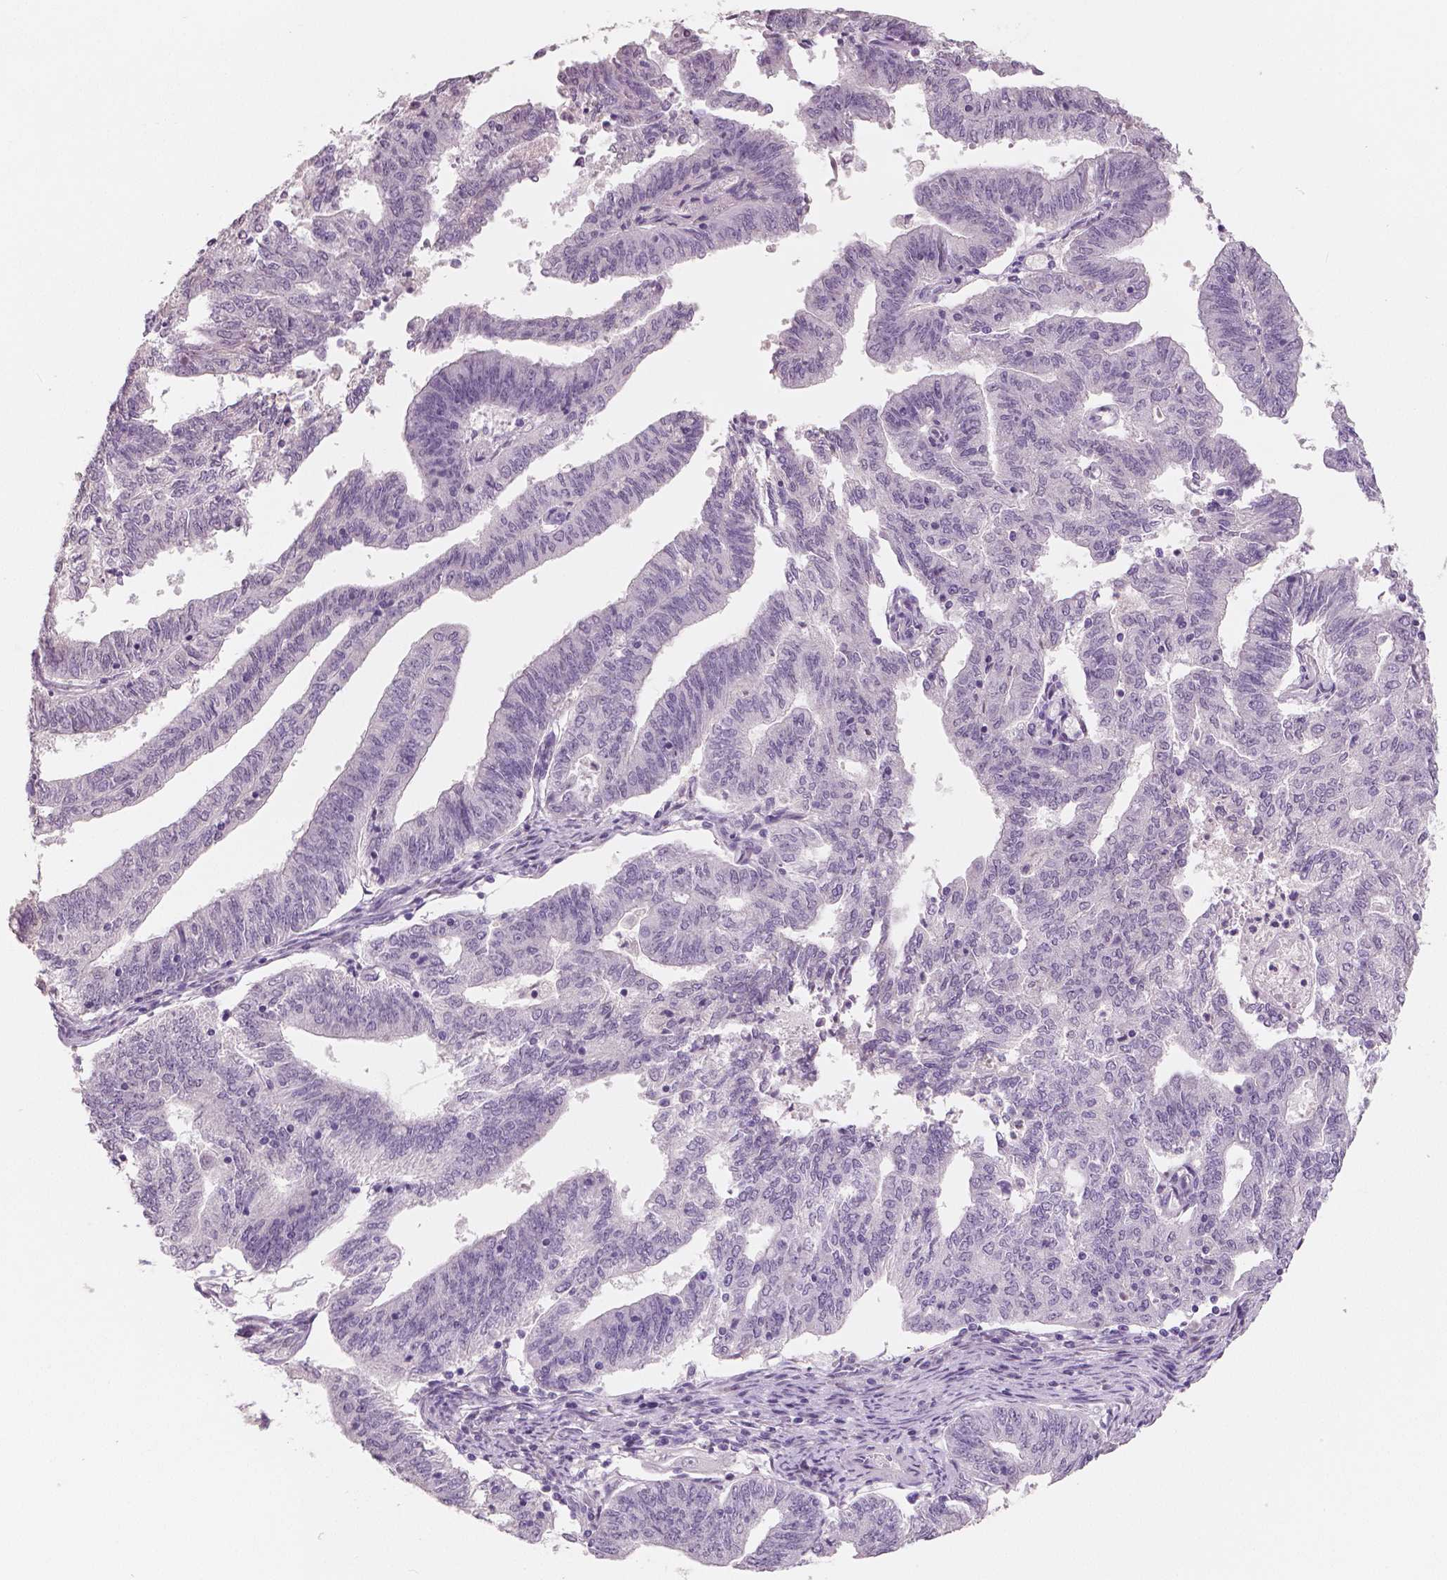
{"staining": {"intensity": "negative", "quantity": "none", "location": "none"}, "tissue": "endometrial cancer", "cell_type": "Tumor cells", "image_type": "cancer", "snomed": [{"axis": "morphology", "description": "Adenocarcinoma, NOS"}, {"axis": "topography", "description": "Endometrium"}], "caption": "IHC histopathology image of human endometrial cancer (adenocarcinoma) stained for a protein (brown), which displays no positivity in tumor cells.", "gene": "NECAB1", "patient": {"sex": "female", "age": 82}}